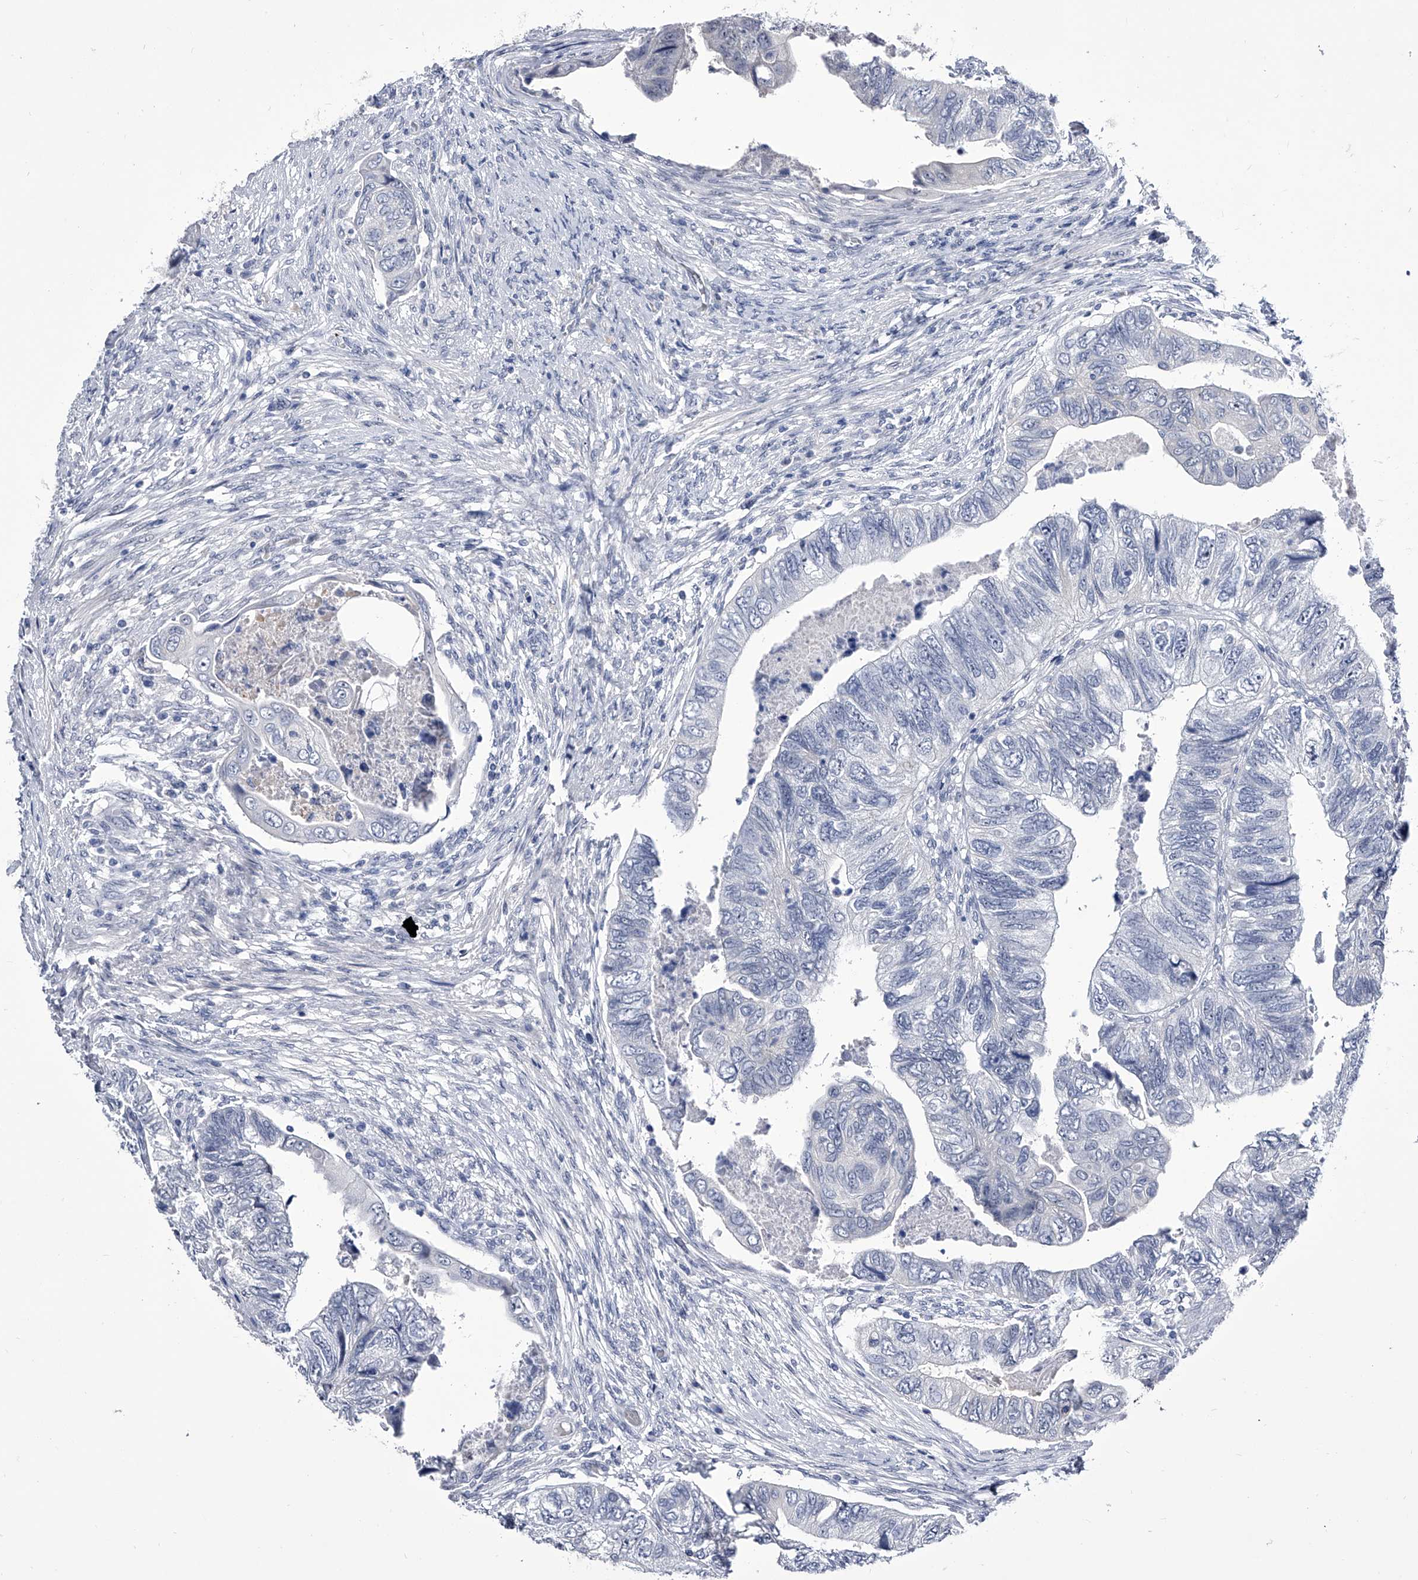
{"staining": {"intensity": "negative", "quantity": "none", "location": "none"}, "tissue": "colorectal cancer", "cell_type": "Tumor cells", "image_type": "cancer", "snomed": [{"axis": "morphology", "description": "Adenocarcinoma, NOS"}, {"axis": "topography", "description": "Rectum"}], "caption": "Tumor cells show no significant protein staining in colorectal cancer. (DAB (3,3'-diaminobenzidine) immunohistochemistry (IHC) visualized using brightfield microscopy, high magnification).", "gene": "CRISP2", "patient": {"sex": "male", "age": 63}}